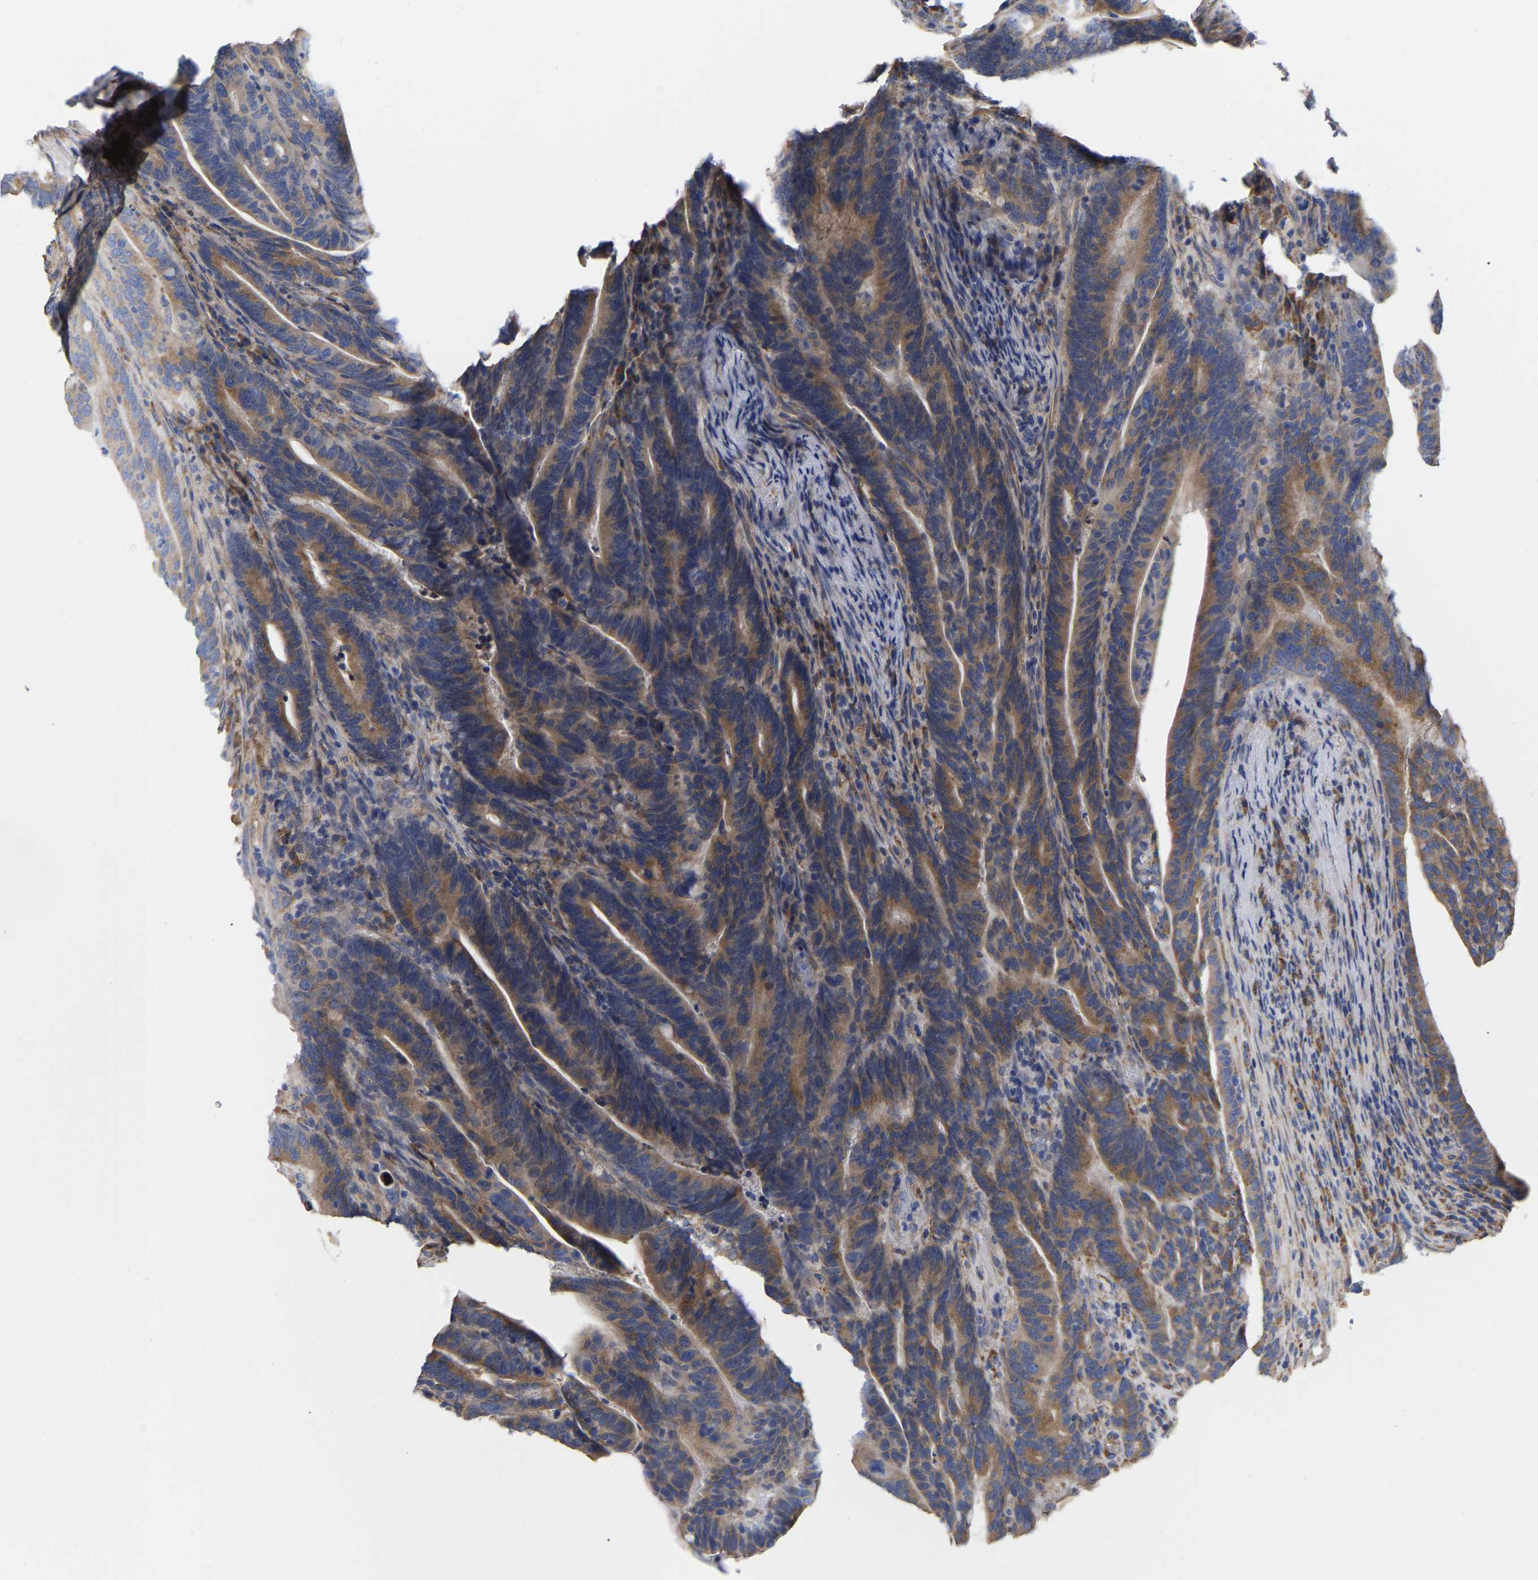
{"staining": {"intensity": "moderate", "quantity": ">75%", "location": "cytoplasmic/membranous"}, "tissue": "colorectal cancer", "cell_type": "Tumor cells", "image_type": "cancer", "snomed": [{"axis": "morphology", "description": "Adenocarcinoma, NOS"}, {"axis": "topography", "description": "Colon"}], "caption": "The immunohistochemical stain labels moderate cytoplasmic/membranous positivity in tumor cells of colorectal cancer (adenocarcinoma) tissue.", "gene": "CFAP298", "patient": {"sex": "female", "age": 66}}